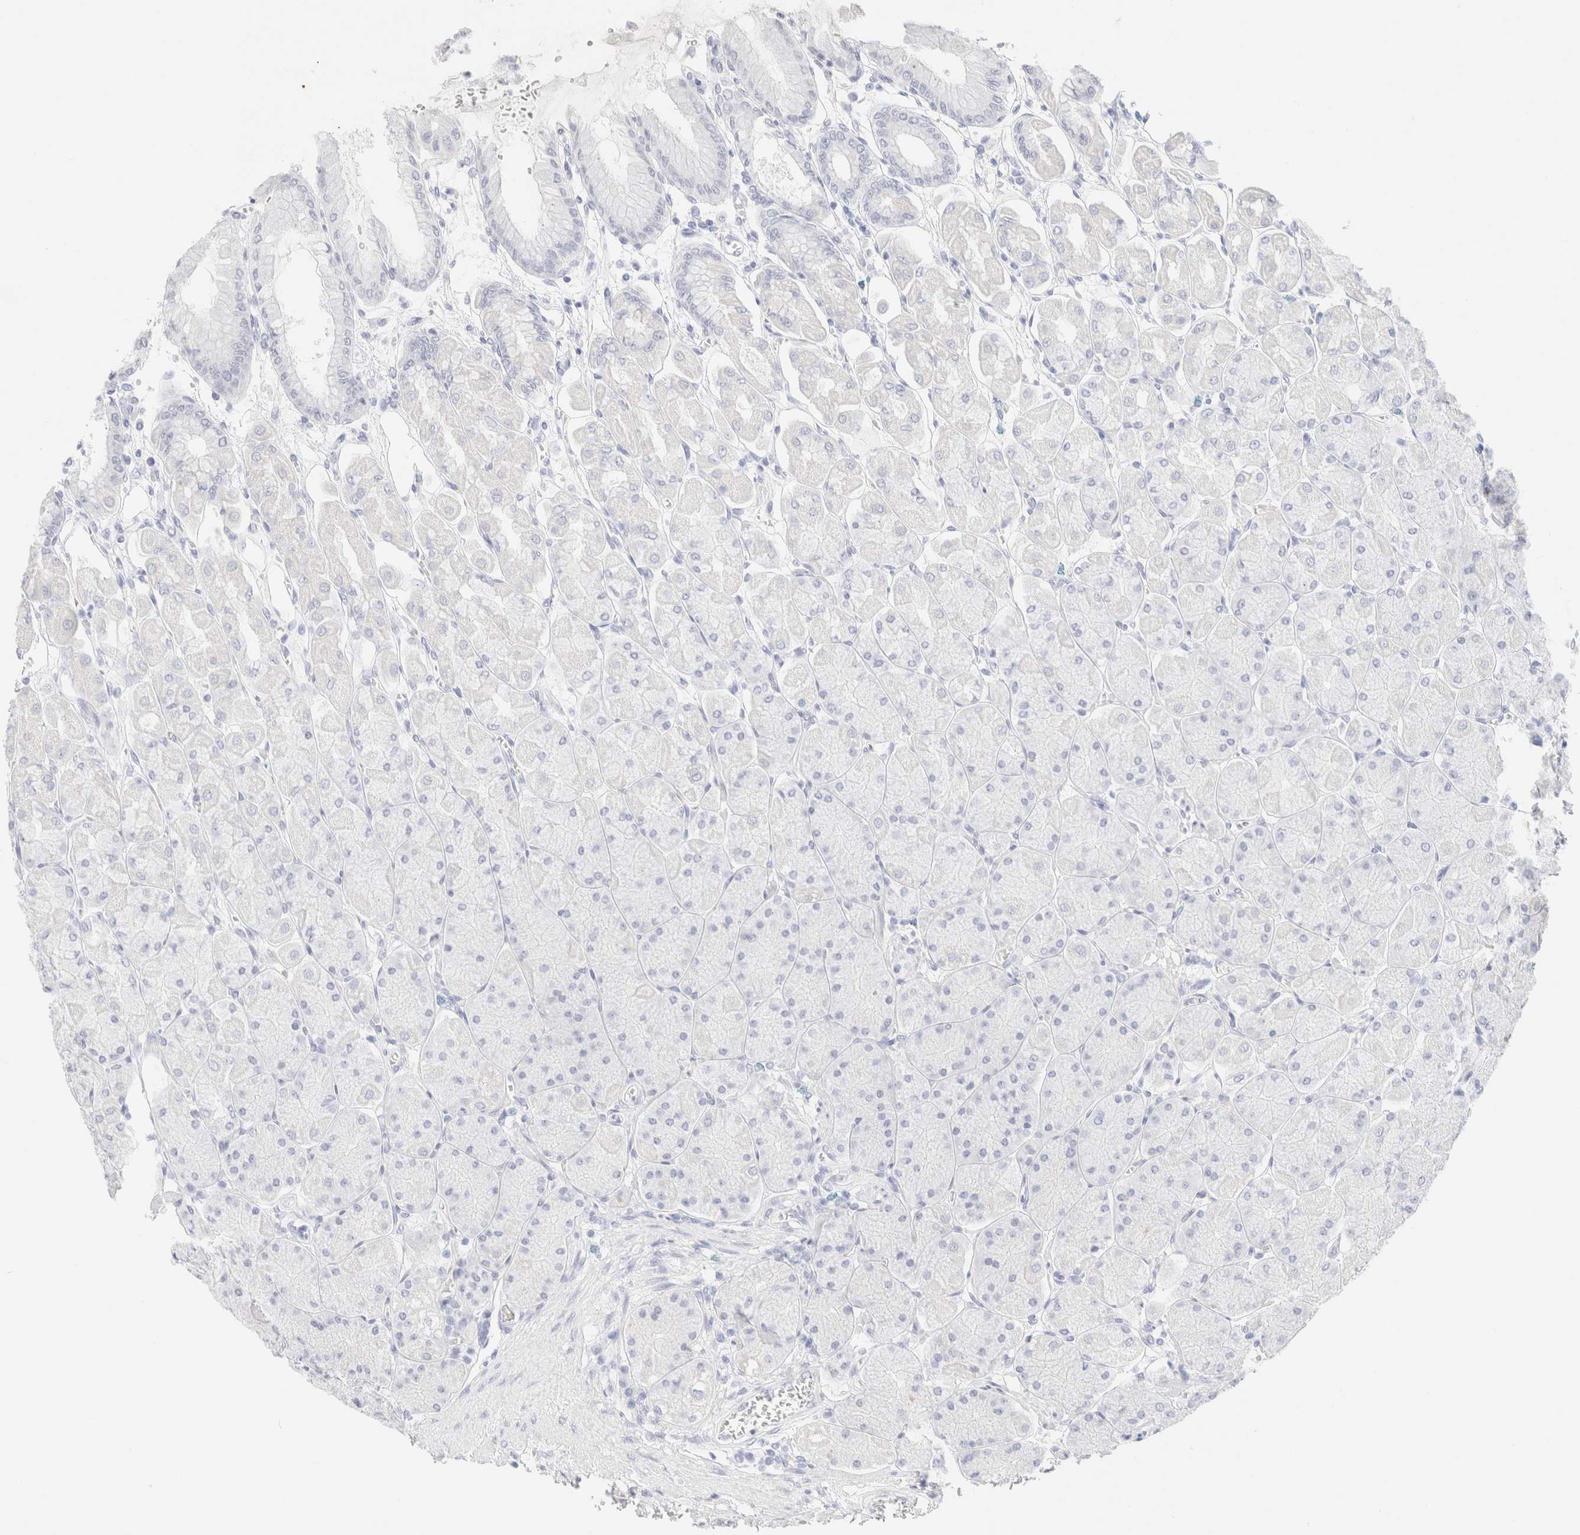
{"staining": {"intensity": "negative", "quantity": "none", "location": "none"}, "tissue": "stomach", "cell_type": "Glandular cells", "image_type": "normal", "snomed": [{"axis": "morphology", "description": "Normal tissue, NOS"}, {"axis": "topography", "description": "Stomach, upper"}], "caption": "The IHC photomicrograph has no significant positivity in glandular cells of stomach.", "gene": "KRT15", "patient": {"sex": "female", "age": 56}}